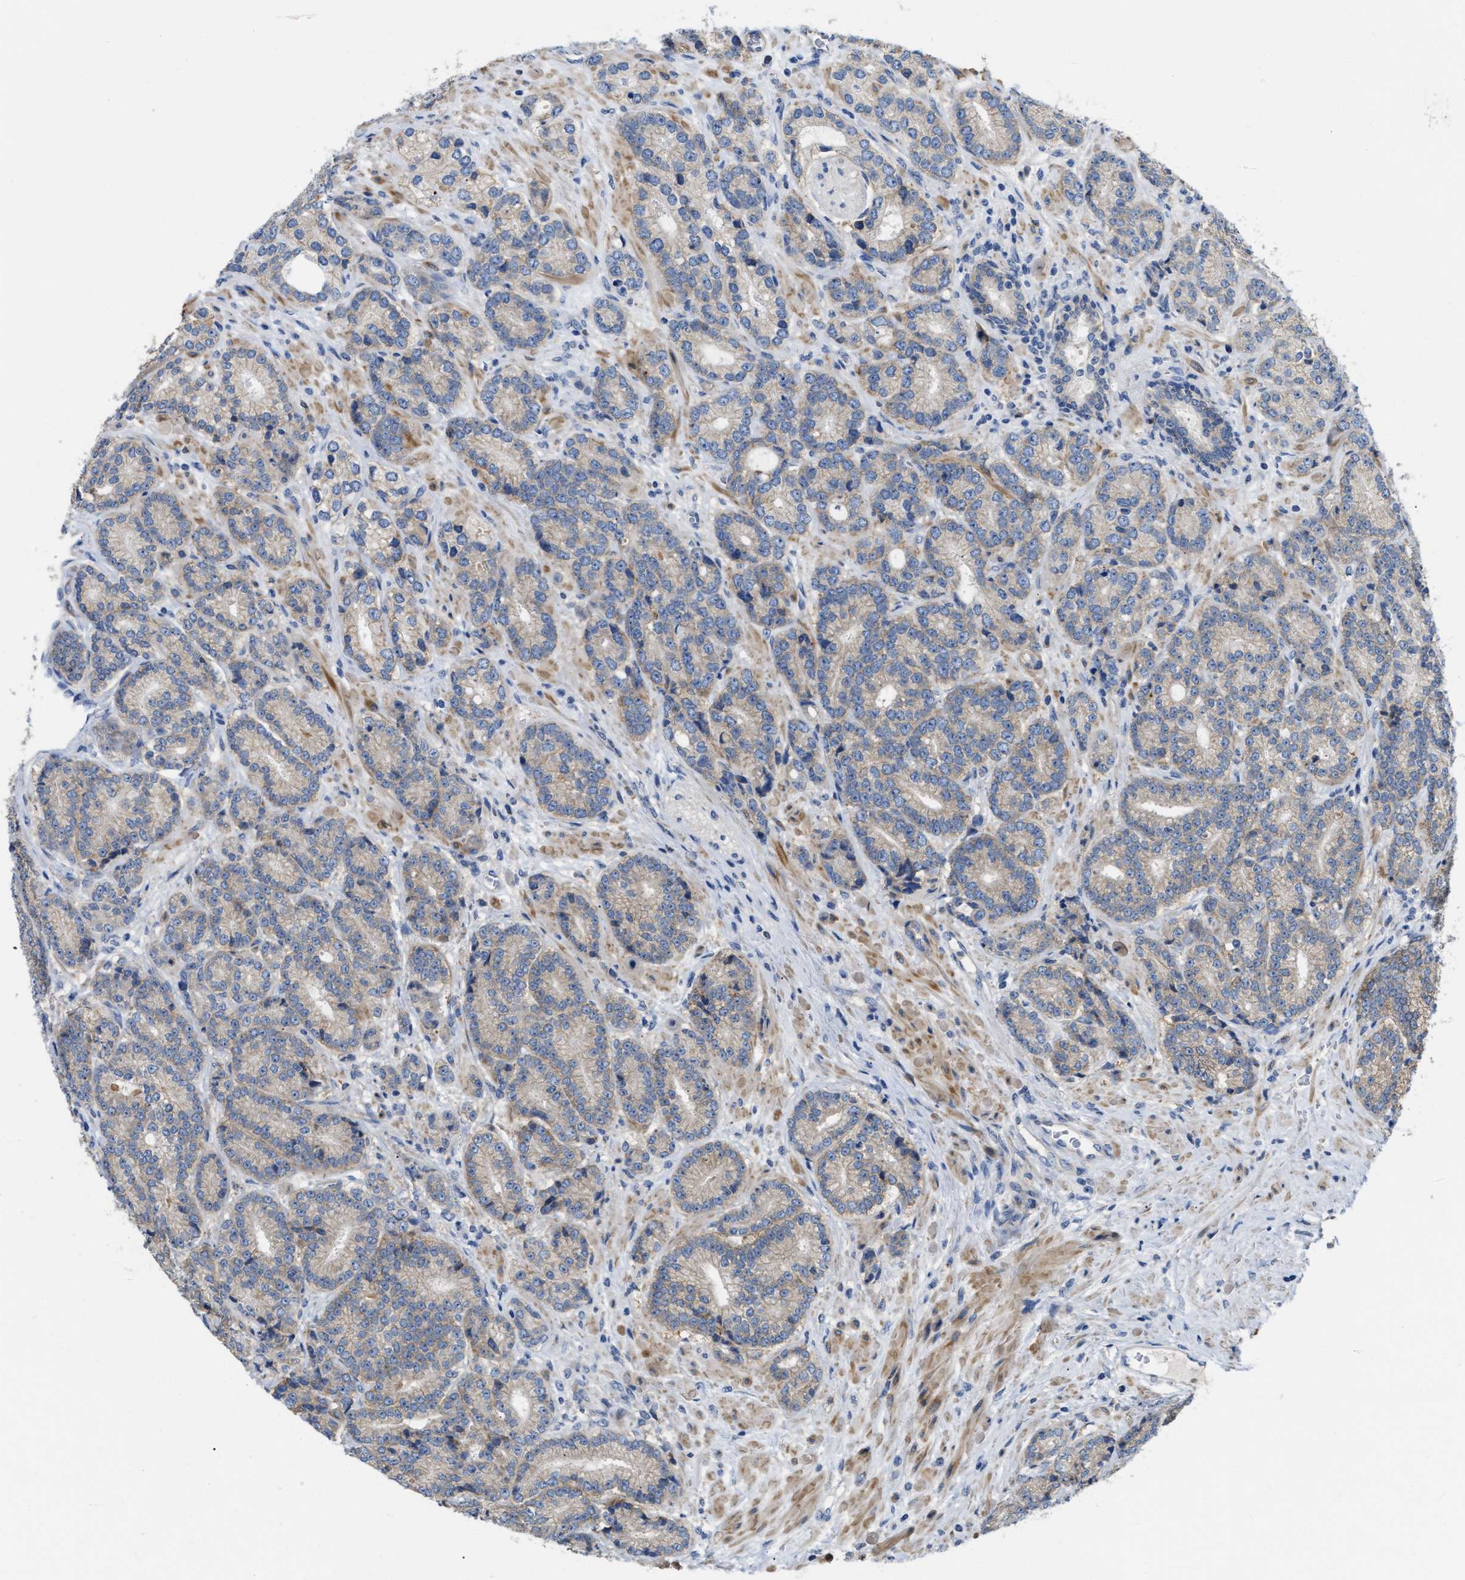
{"staining": {"intensity": "weak", "quantity": "<25%", "location": "cytoplasmic/membranous"}, "tissue": "prostate cancer", "cell_type": "Tumor cells", "image_type": "cancer", "snomed": [{"axis": "morphology", "description": "Adenocarcinoma, High grade"}, {"axis": "topography", "description": "Prostate"}], "caption": "Immunohistochemical staining of prostate cancer (adenocarcinoma (high-grade)) shows no significant positivity in tumor cells.", "gene": "DHX58", "patient": {"sex": "male", "age": 61}}